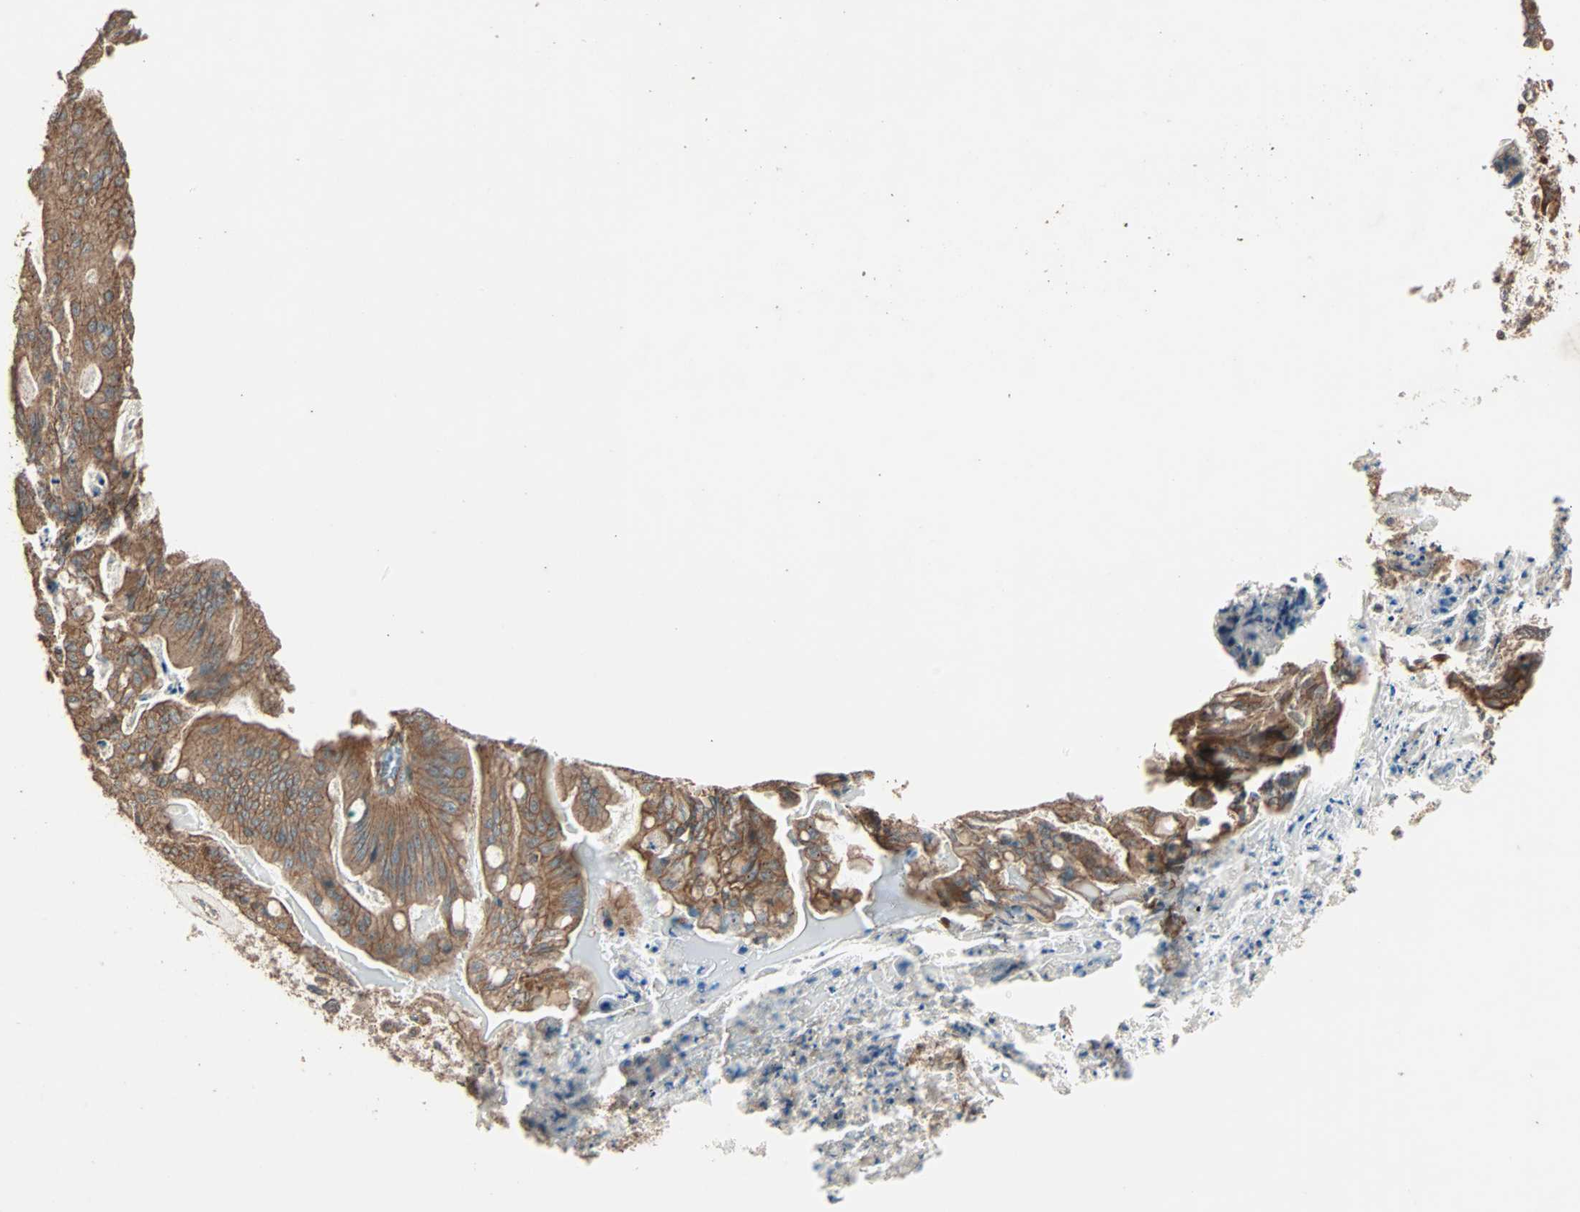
{"staining": {"intensity": "moderate", "quantity": ">75%", "location": "cytoplasmic/membranous"}, "tissue": "ovarian cancer", "cell_type": "Tumor cells", "image_type": "cancer", "snomed": [{"axis": "morphology", "description": "Cystadenocarcinoma, mucinous, NOS"}, {"axis": "topography", "description": "Ovary"}], "caption": "Immunohistochemistry histopathology image of ovarian cancer (mucinous cystadenocarcinoma) stained for a protein (brown), which displays medium levels of moderate cytoplasmic/membranous expression in about >75% of tumor cells.", "gene": "GCK", "patient": {"sex": "female", "age": 37}}